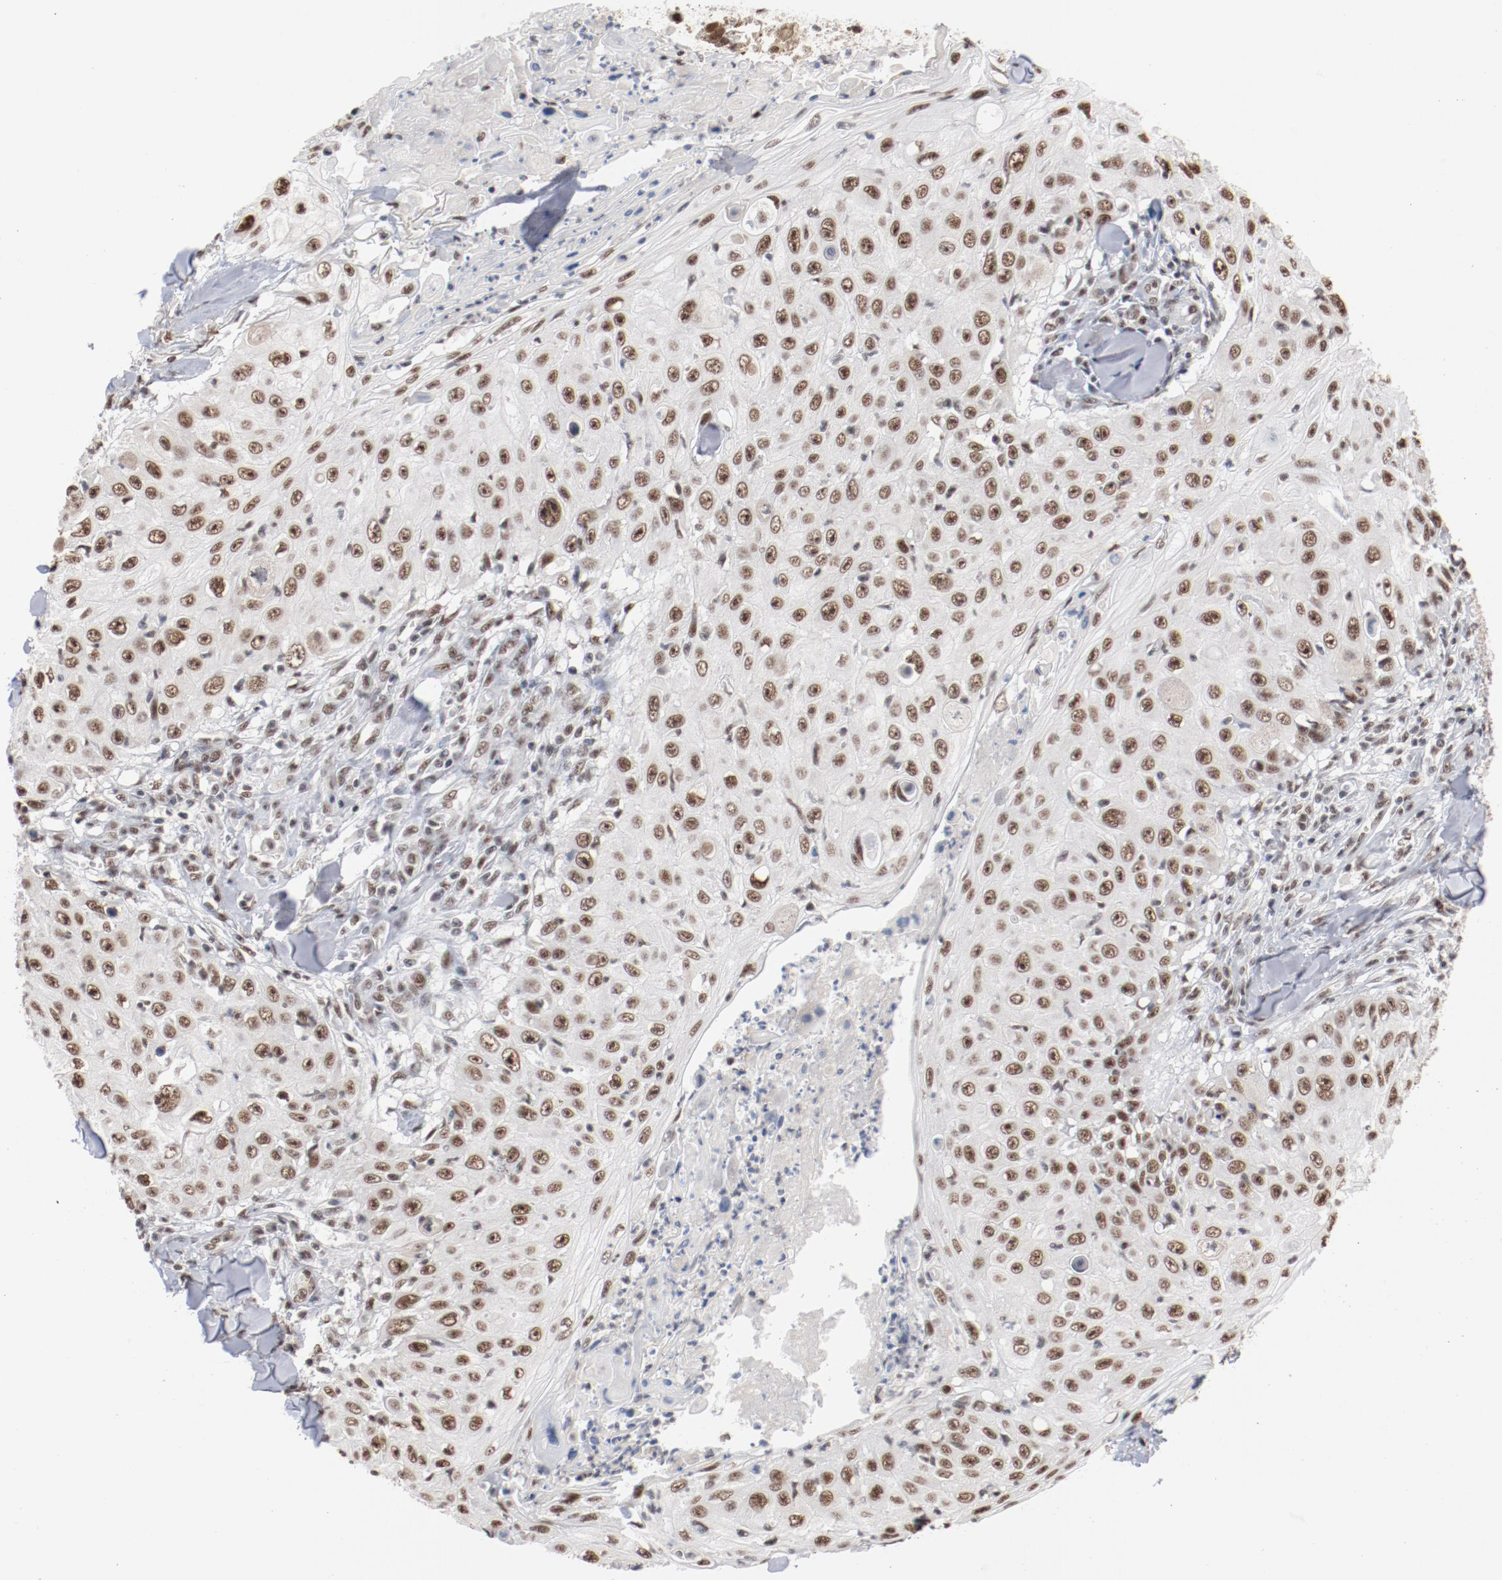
{"staining": {"intensity": "moderate", "quantity": ">75%", "location": "nuclear"}, "tissue": "skin cancer", "cell_type": "Tumor cells", "image_type": "cancer", "snomed": [{"axis": "morphology", "description": "Squamous cell carcinoma, NOS"}, {"axis": "topography", "description": "Skin"}], "caption": "Immunohistochemistry of human skin cancer (squamous cell carcinoma) demonstrates medium levels of moderate nuclear staining in approximately >75% of tumor cells.", "gene": "BUB3", "patient": {"sex": "male", "age": 86}}